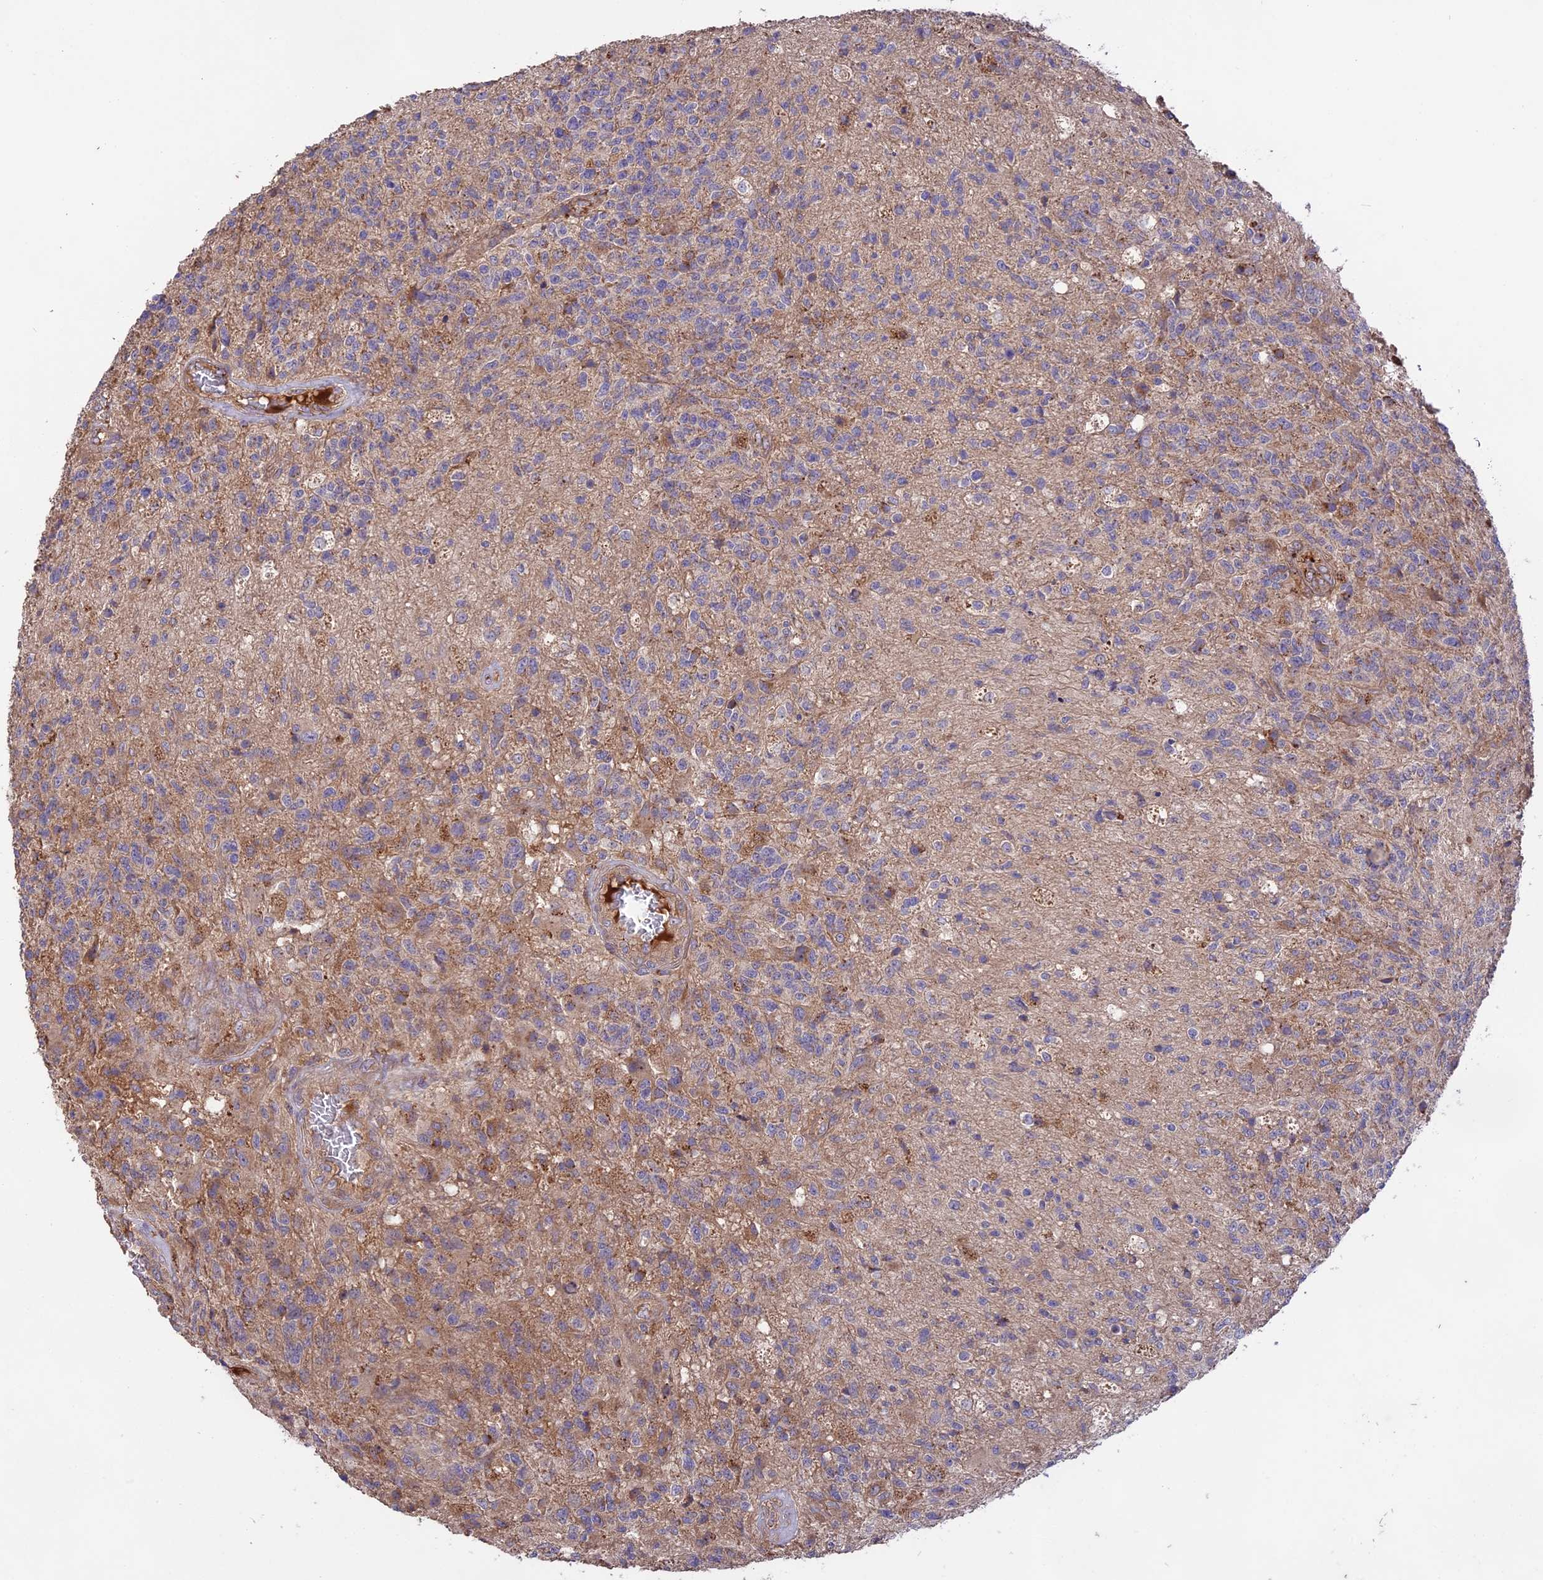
{"staining": {"intensity": "weak", "quantity": "25%-75%", "location": "cytoplasmic/membranous"}, "tissue": "glioma", "cell_type": "Tumor cells", "image_type": "cancer", "snomed": [{"axis": "morphology", "description": "Glioma, malignant, High grade"}, {"axis": "topography", "description": "Brain"}], "caption": "A histopathology image of malignant glioma (high-grade) stained for a protein reveals weak cytoplasmic/membranous brown staining in tumor cells. Using DAB (3,3'-diaminobenzidine) (brown) and hematoxylin (blue) stains, captured at high magnification using brightfield microscopy.", "gene": "NUDT8", "patient": {"sex": "male", "age": 56}}